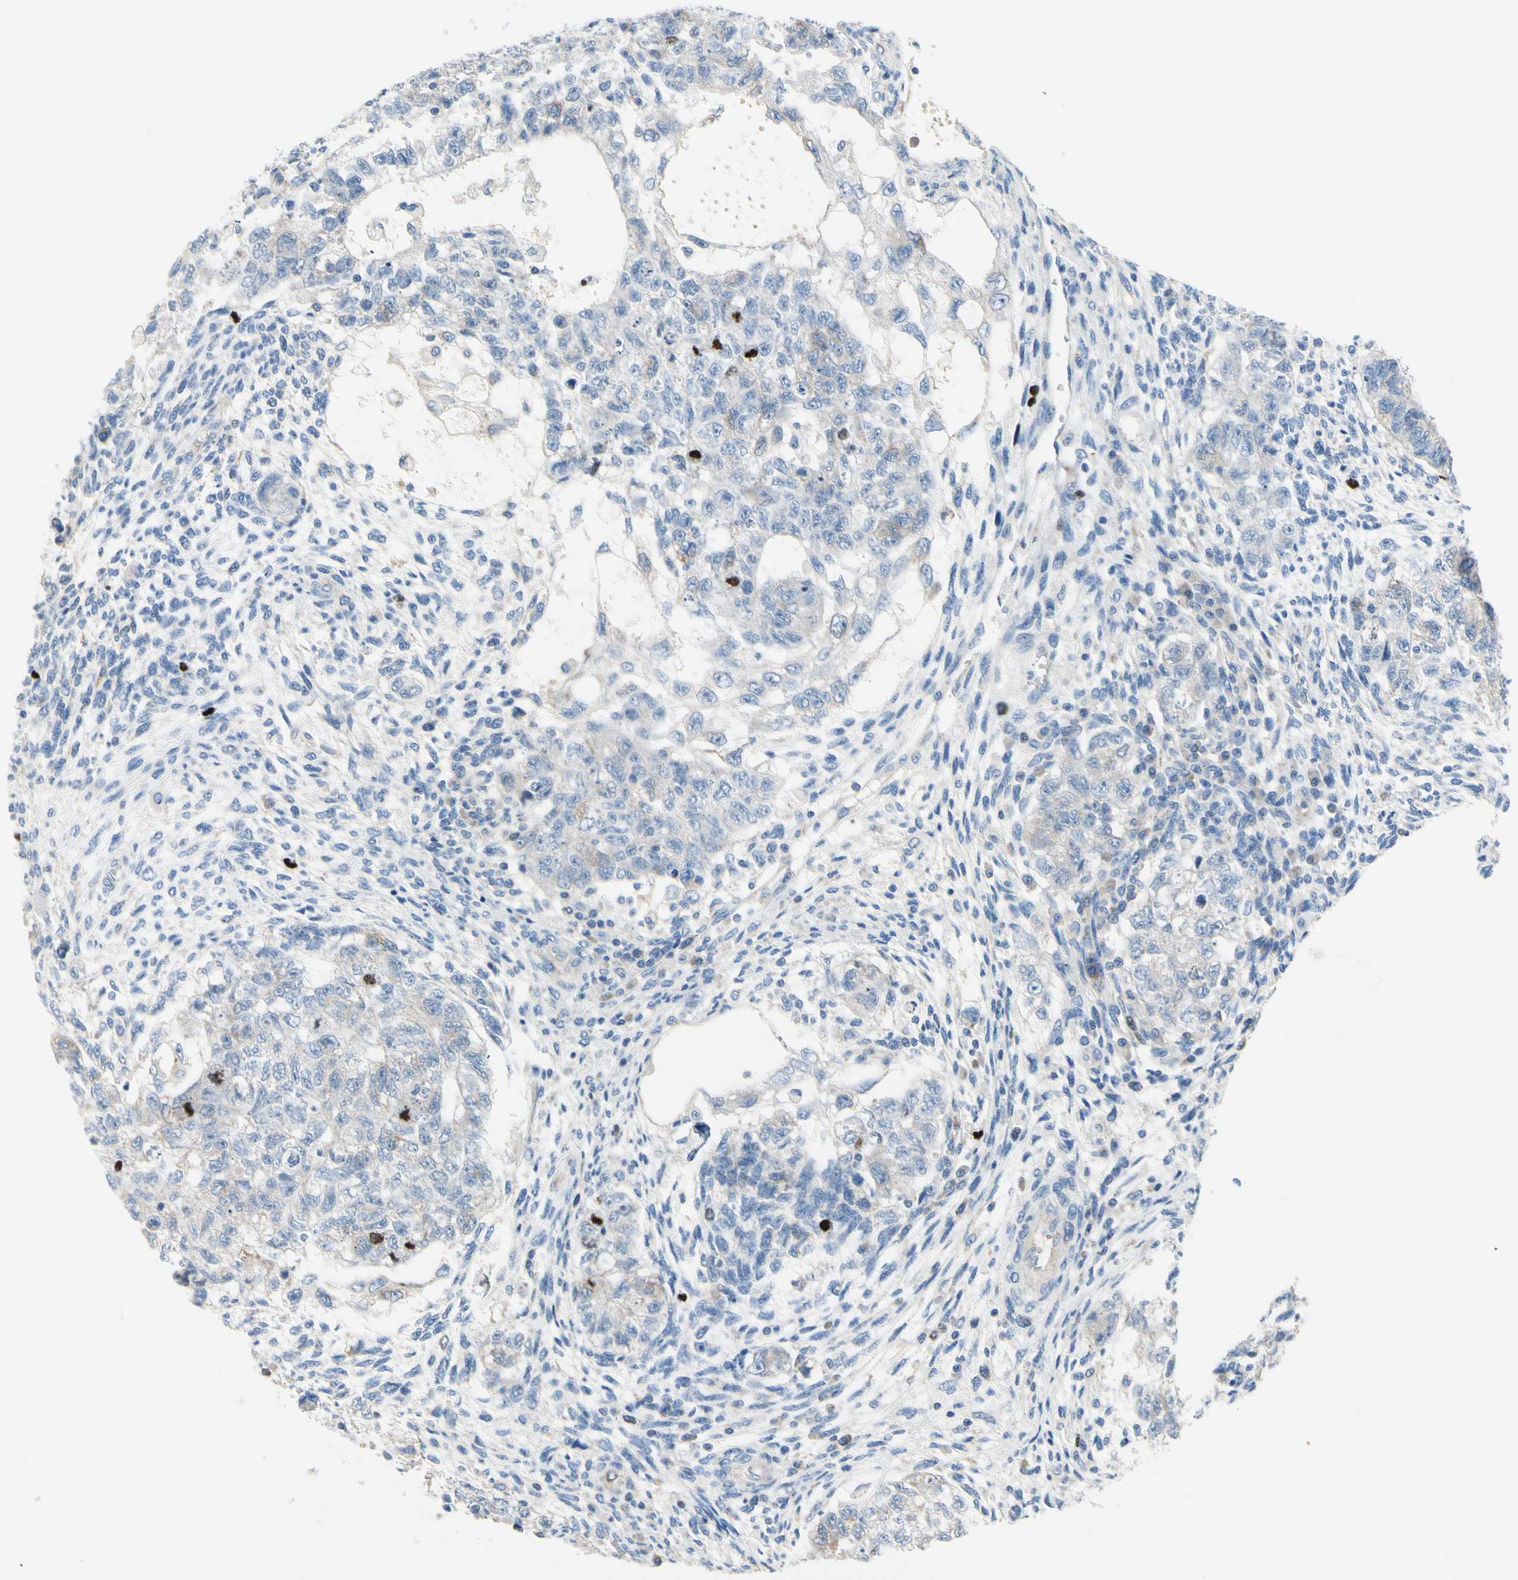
{"staining": {"intensity": "negative", "quantity": "none", "location": "none"}, "tissue": "testis cancer", "cell_type": "Tumor cells", "image_type": "cancer", "snomed": [{"axis": "morphology", "description": "Normal tissue, NOS"}, {"axis": "morphology", "description": "Carcinoma, Embryonal, NOS"}, {"axis": "topography", "description": "Testis"}], "caption": "This is a image of immunohistochemistry staining of embryonal carcinoma (testis), which shows no positivity in tumor cells.", "gene": "CKAP2", "patient": {"sex": "male", "age": 36}}